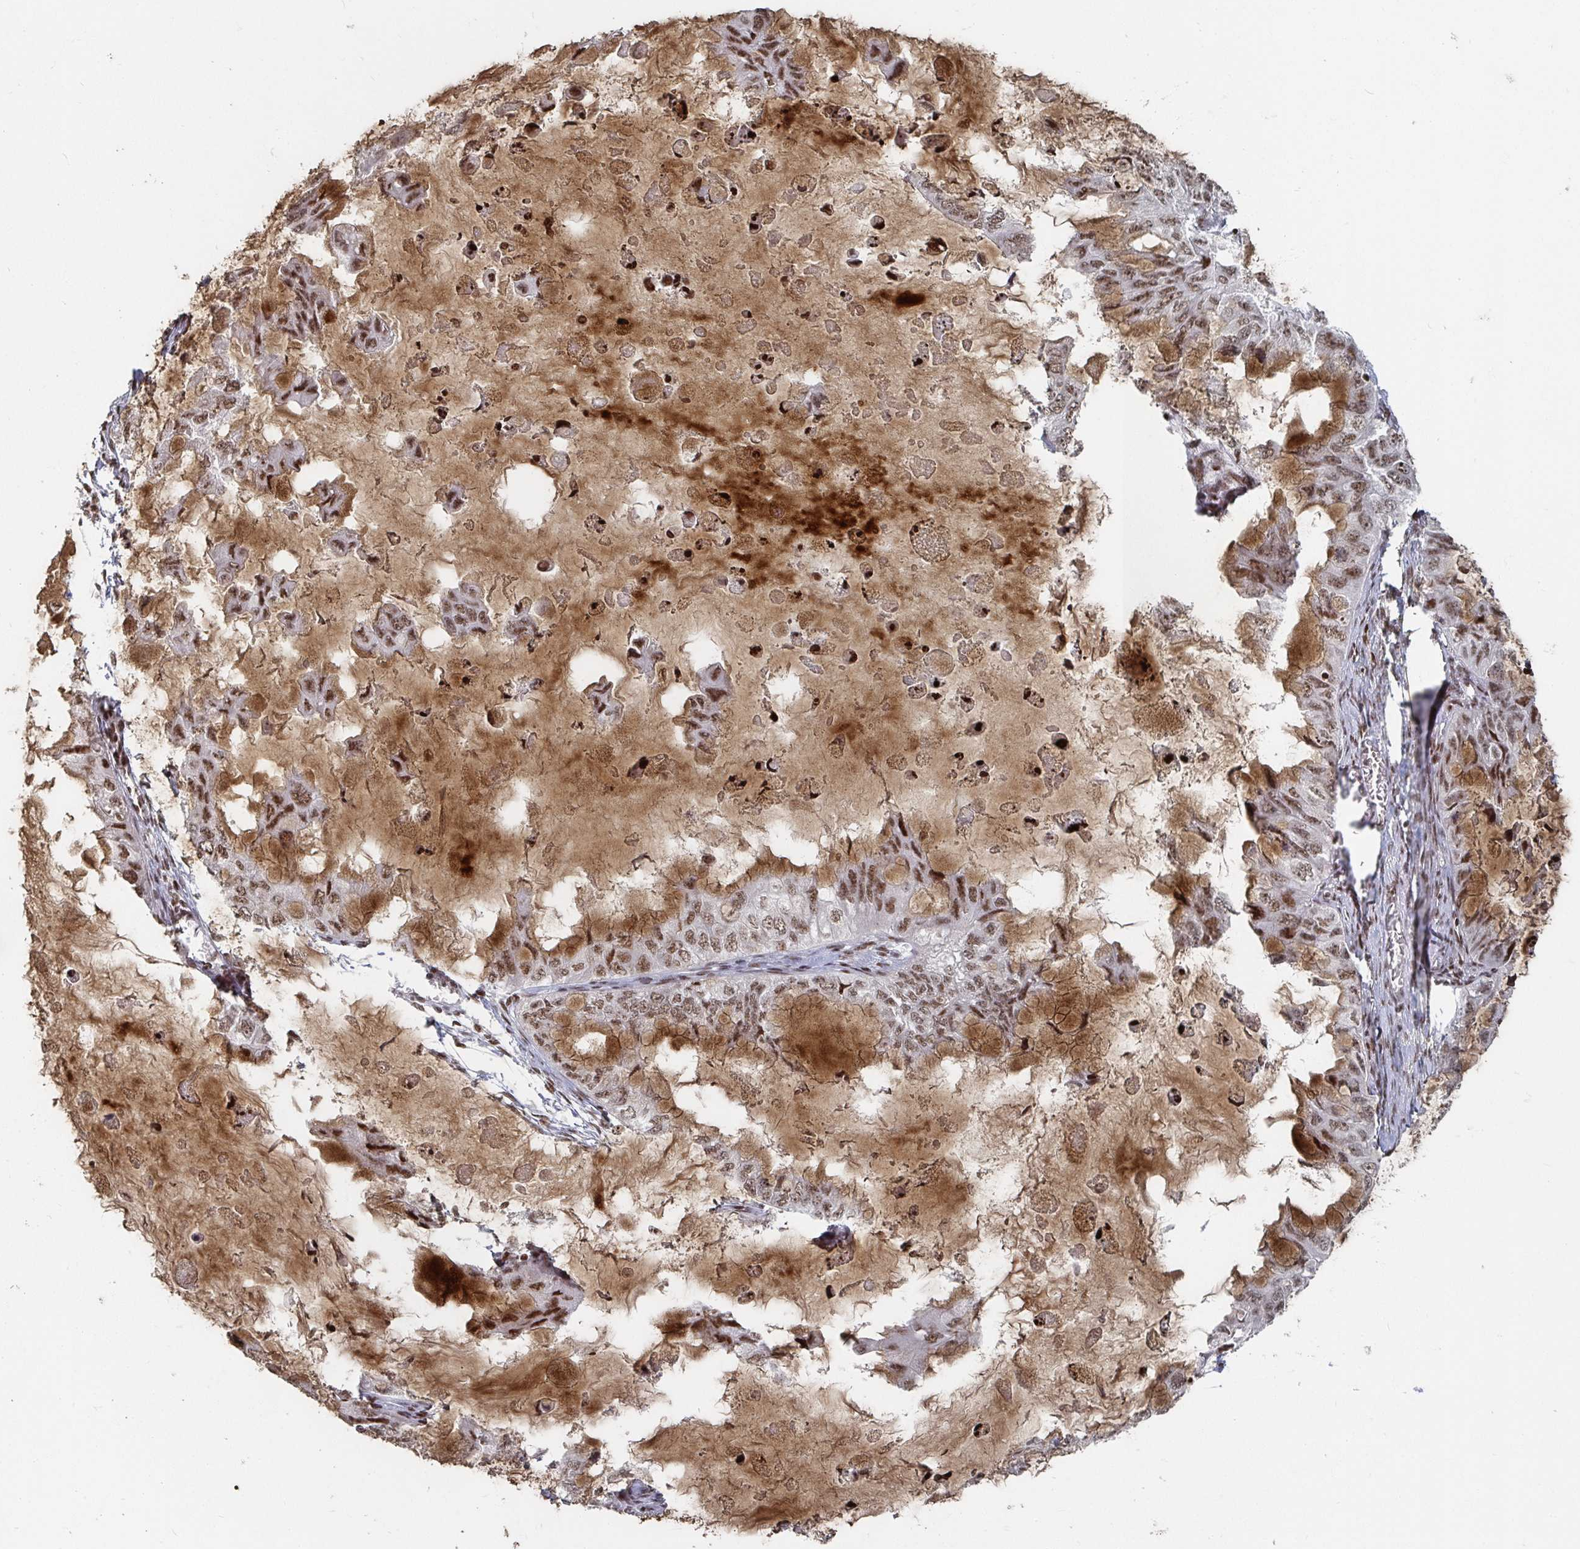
{"staining": {"intensity": "moderate", "quantity": ">75%", "location": "nuclear"}, "tissue": "ovarian cancer", "cell_type": "Tumor cells", "image_type": "cancer", "snomed": [{"axis": "morphology", "description": "Cystadenocarcinoma, mucinous, NOS"}, {"axis": "topography", "description": "Ovary"}], "caption": "Tumor cells exhibit medium levels of moderate nuclear staining in about >75% of cells in ovarian cancer.", "gene": "ZDHHC12", "patient": {"sex": "female", "age": 72}}